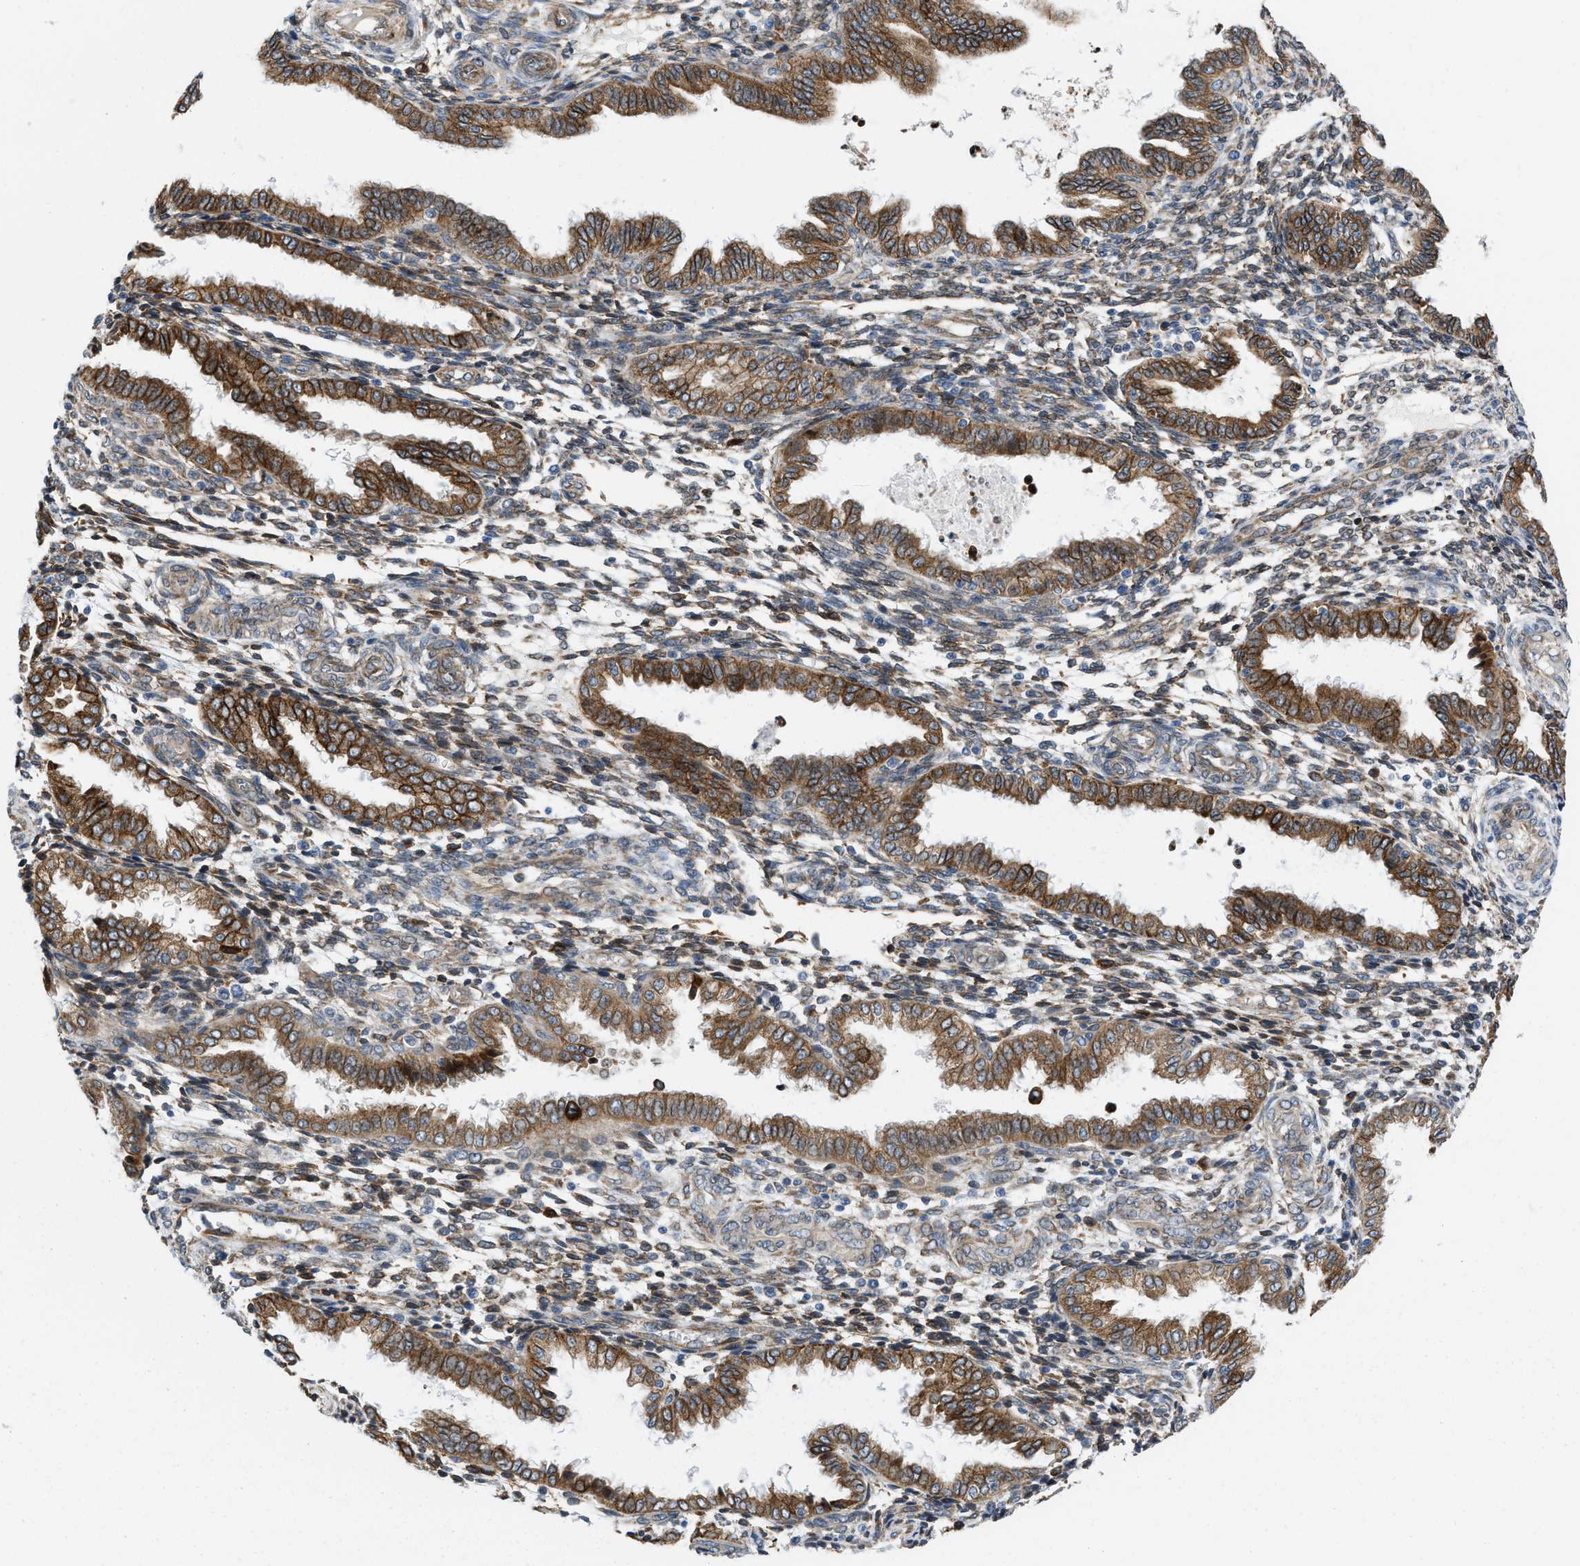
{"staining": {"intensity": "moderate", "quantity": "25%-75%", "location": "cytoplasmic/membranous"}, "tissue": "endometrium", "cell_type": "Cells in endometrial stroma", "image_type": "normal", "snomed": [{"axis": "morphology", "description": "Normal tissue, NOS"}, {"axis": "topography", "description": "Endometrium"}], "caption": "Protein staining by immunohistochemistry demonstrates moderate cytoplasmic/membranous positivity in approximately 25%-75% of cells in endometrial stroma in unremarkable endometrium.", "gene": "ERLIN2", "patient": {"sex": "female", "age": 33}}